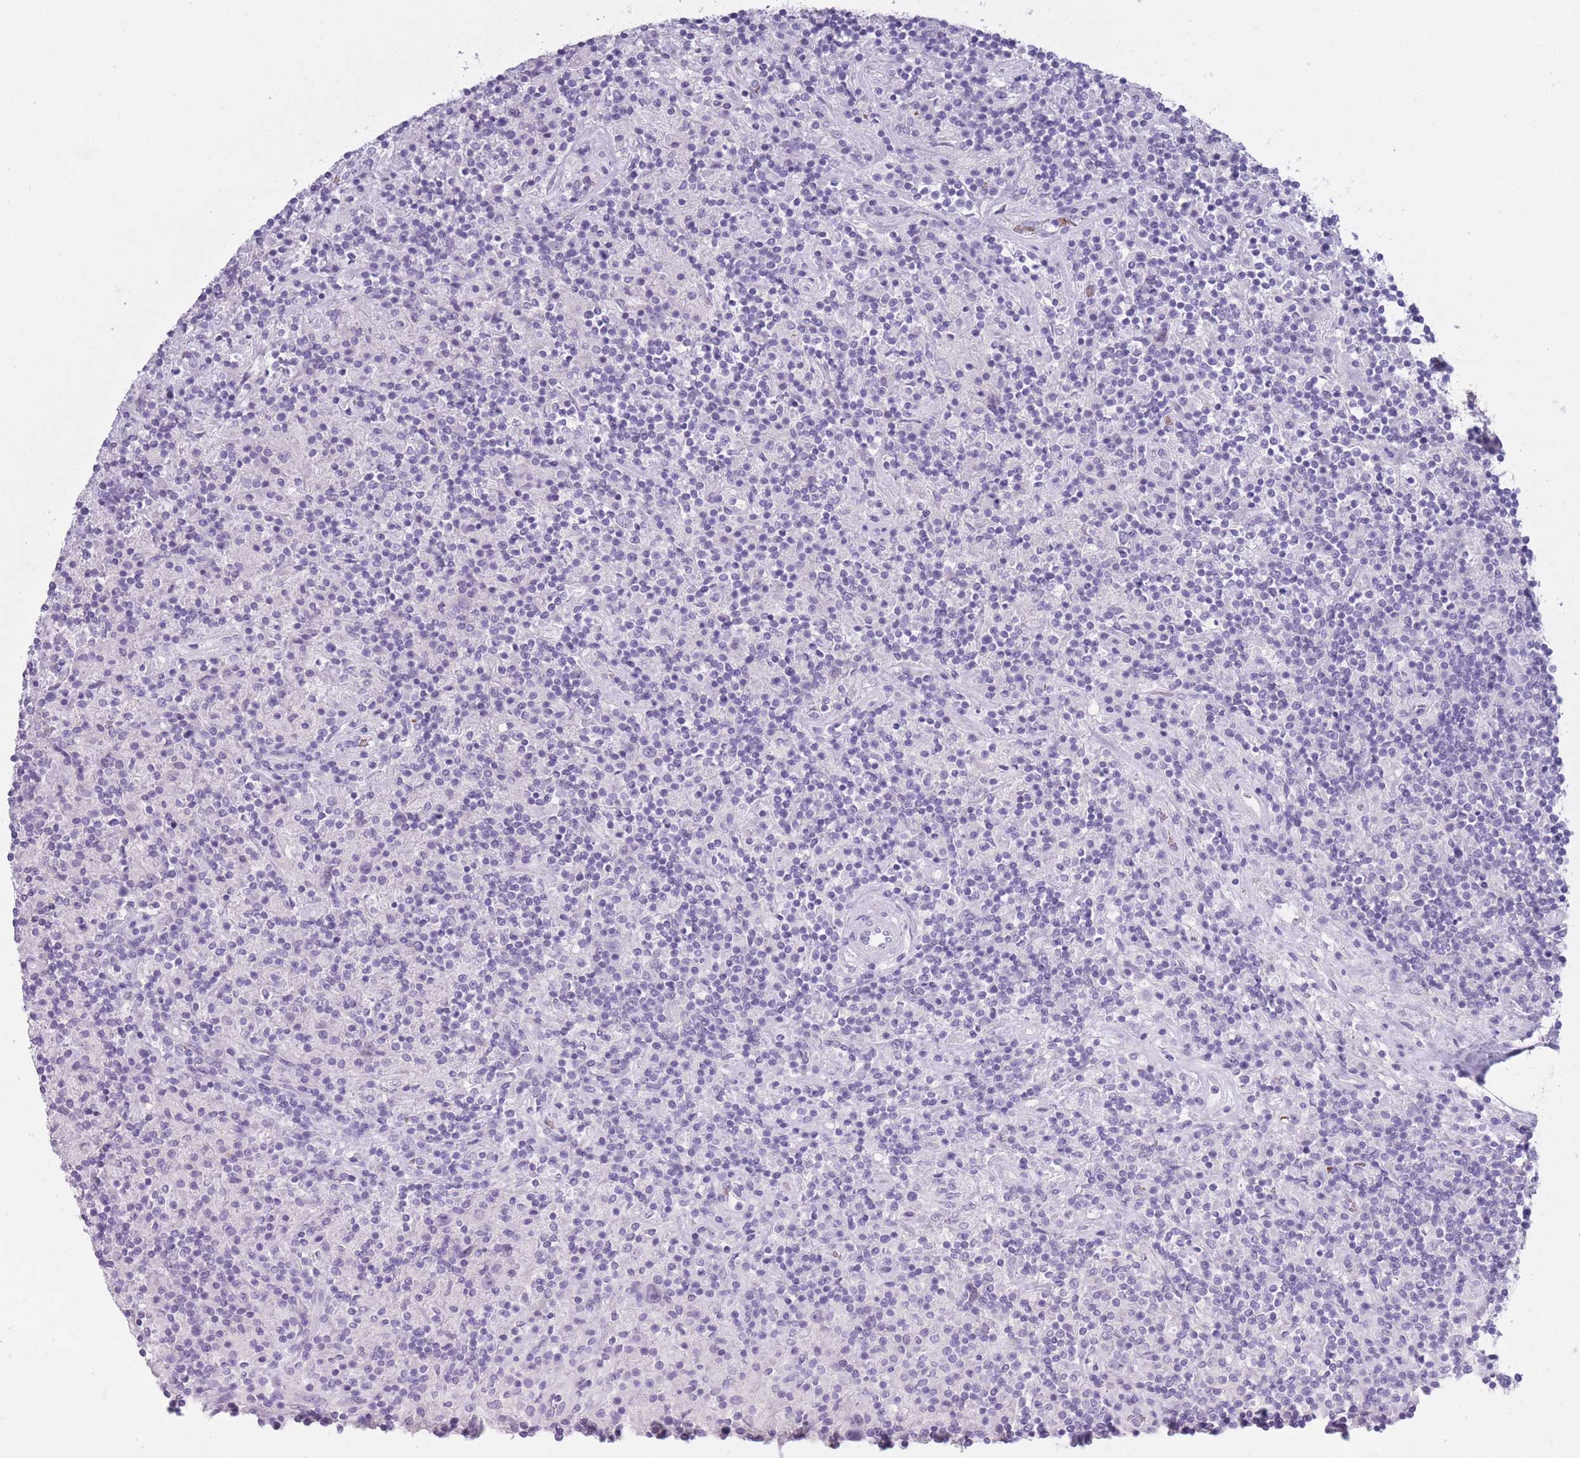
{"staining": {"intensity": "negative", "quantity": "none", "location": "none"}, "tissue": "lymphoma", "cell_type": "Tumor cells", "image_type": "cancer", "snomed": [{"axis": "morphology", "description": "Hodgkin's disease, NOS"}, {"axis": "topography", "description": "Lymph node"}], "caption": "Immunohistochemical staining of human Hodgkin's disease demonstrates no significant staining in tumor cells.", "gene": "OR7C1", "patient": {"sex": "male", "age": 70}}